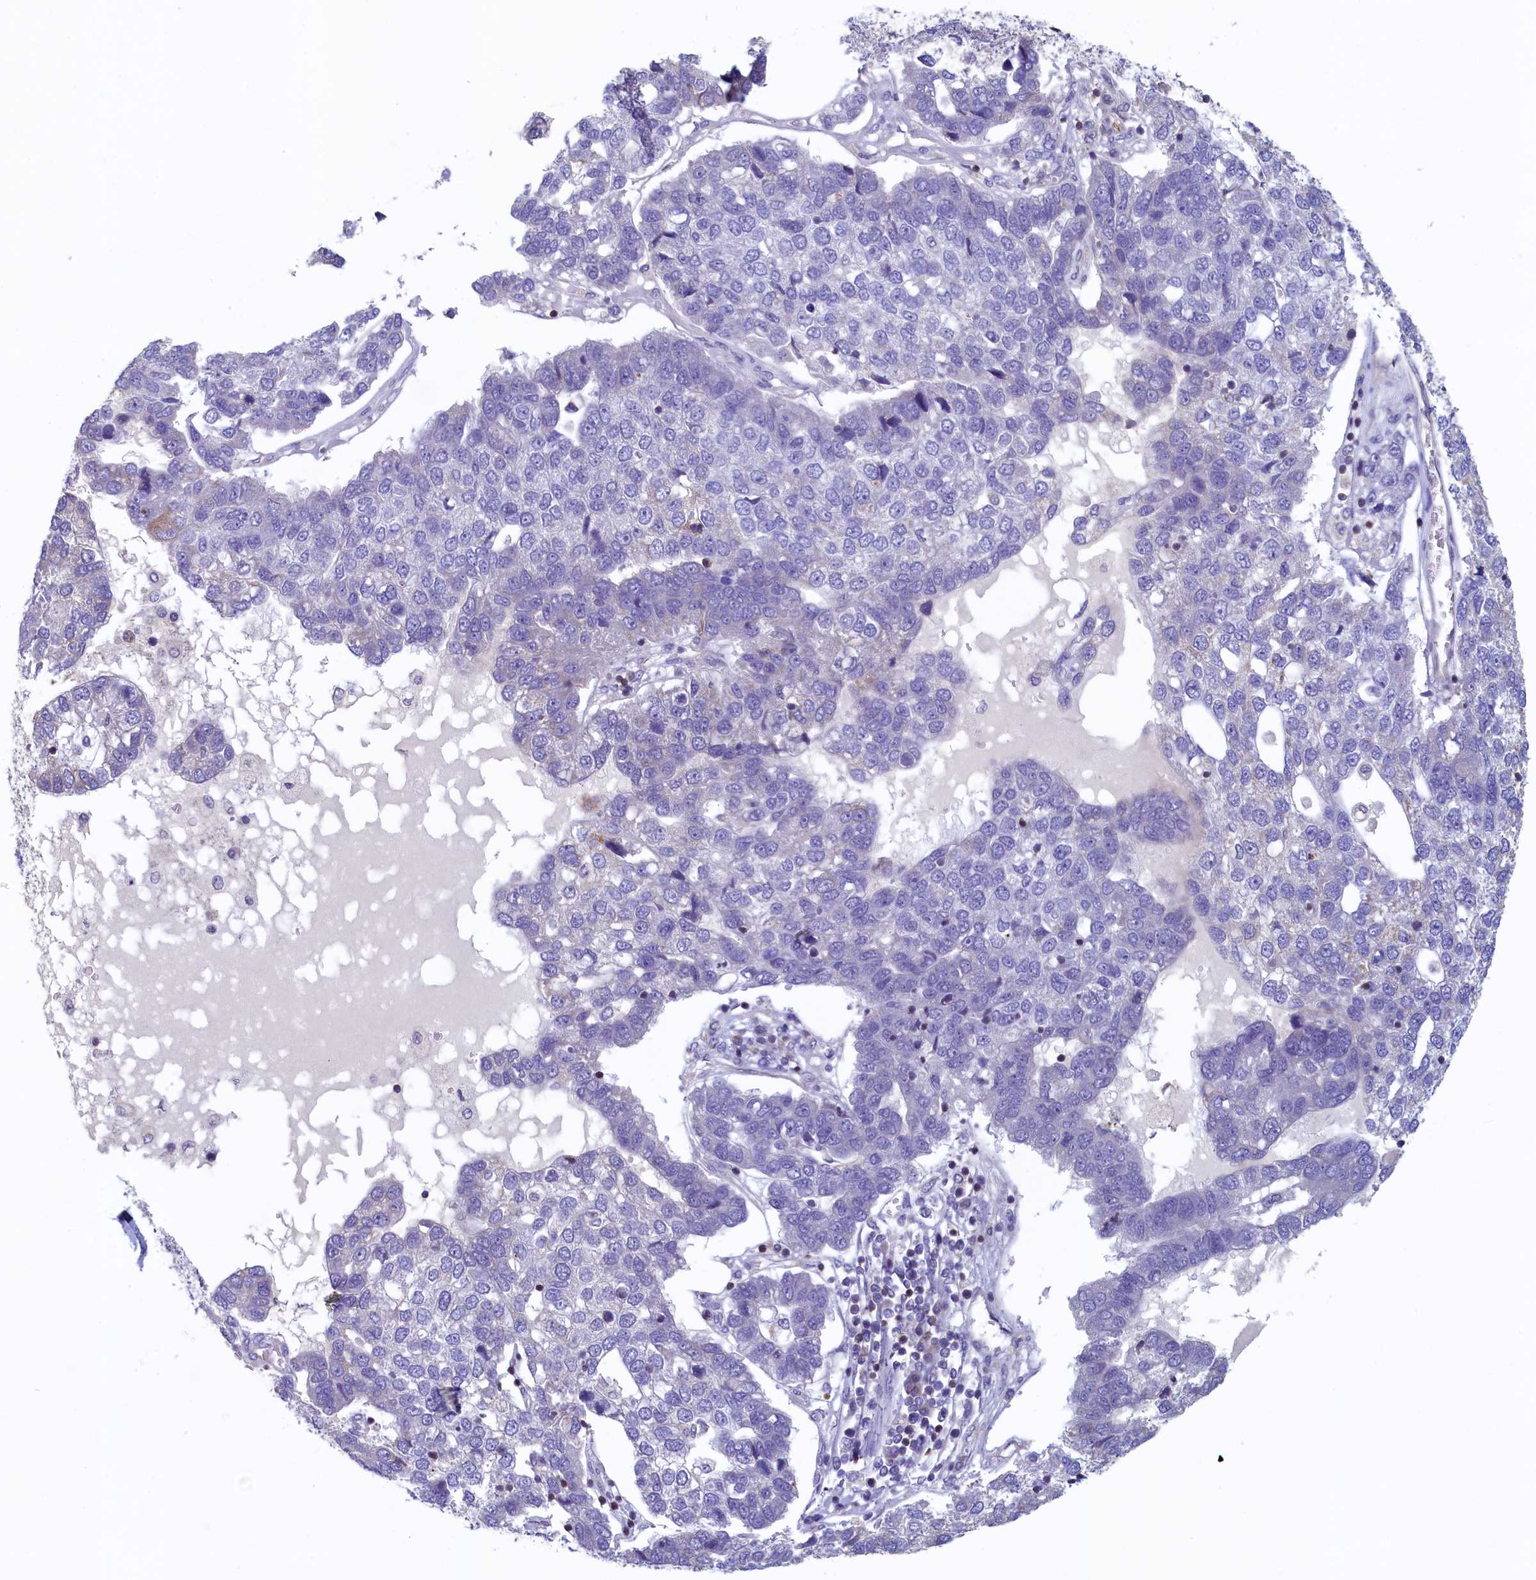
{"staining": {"intensity": "negative", "quantity": "none", "location": "none"}, "tissue": "pancreatic cancer", "cell_type": "Tumor cells", "image_type": "cancer", "snomed": [{"axis": "morphology", "description": "Adenocarcinoma, NOS"}, {"axis": "topography", "description": "Pancreas"}], "caption": "Immunohistochemistry image of neoplastic tissue: pancreatic adenocarcinoma stained with DAB (3,3'-diaminobenzidine) reveals no significant protein positivity in tumor cells. The staining is performed using DAB brown chromogen with nuclei counter-stained in using hematoxylin.", "gene": "TRAF3IP3", "patient": {"sex": "female", "age": 61}}